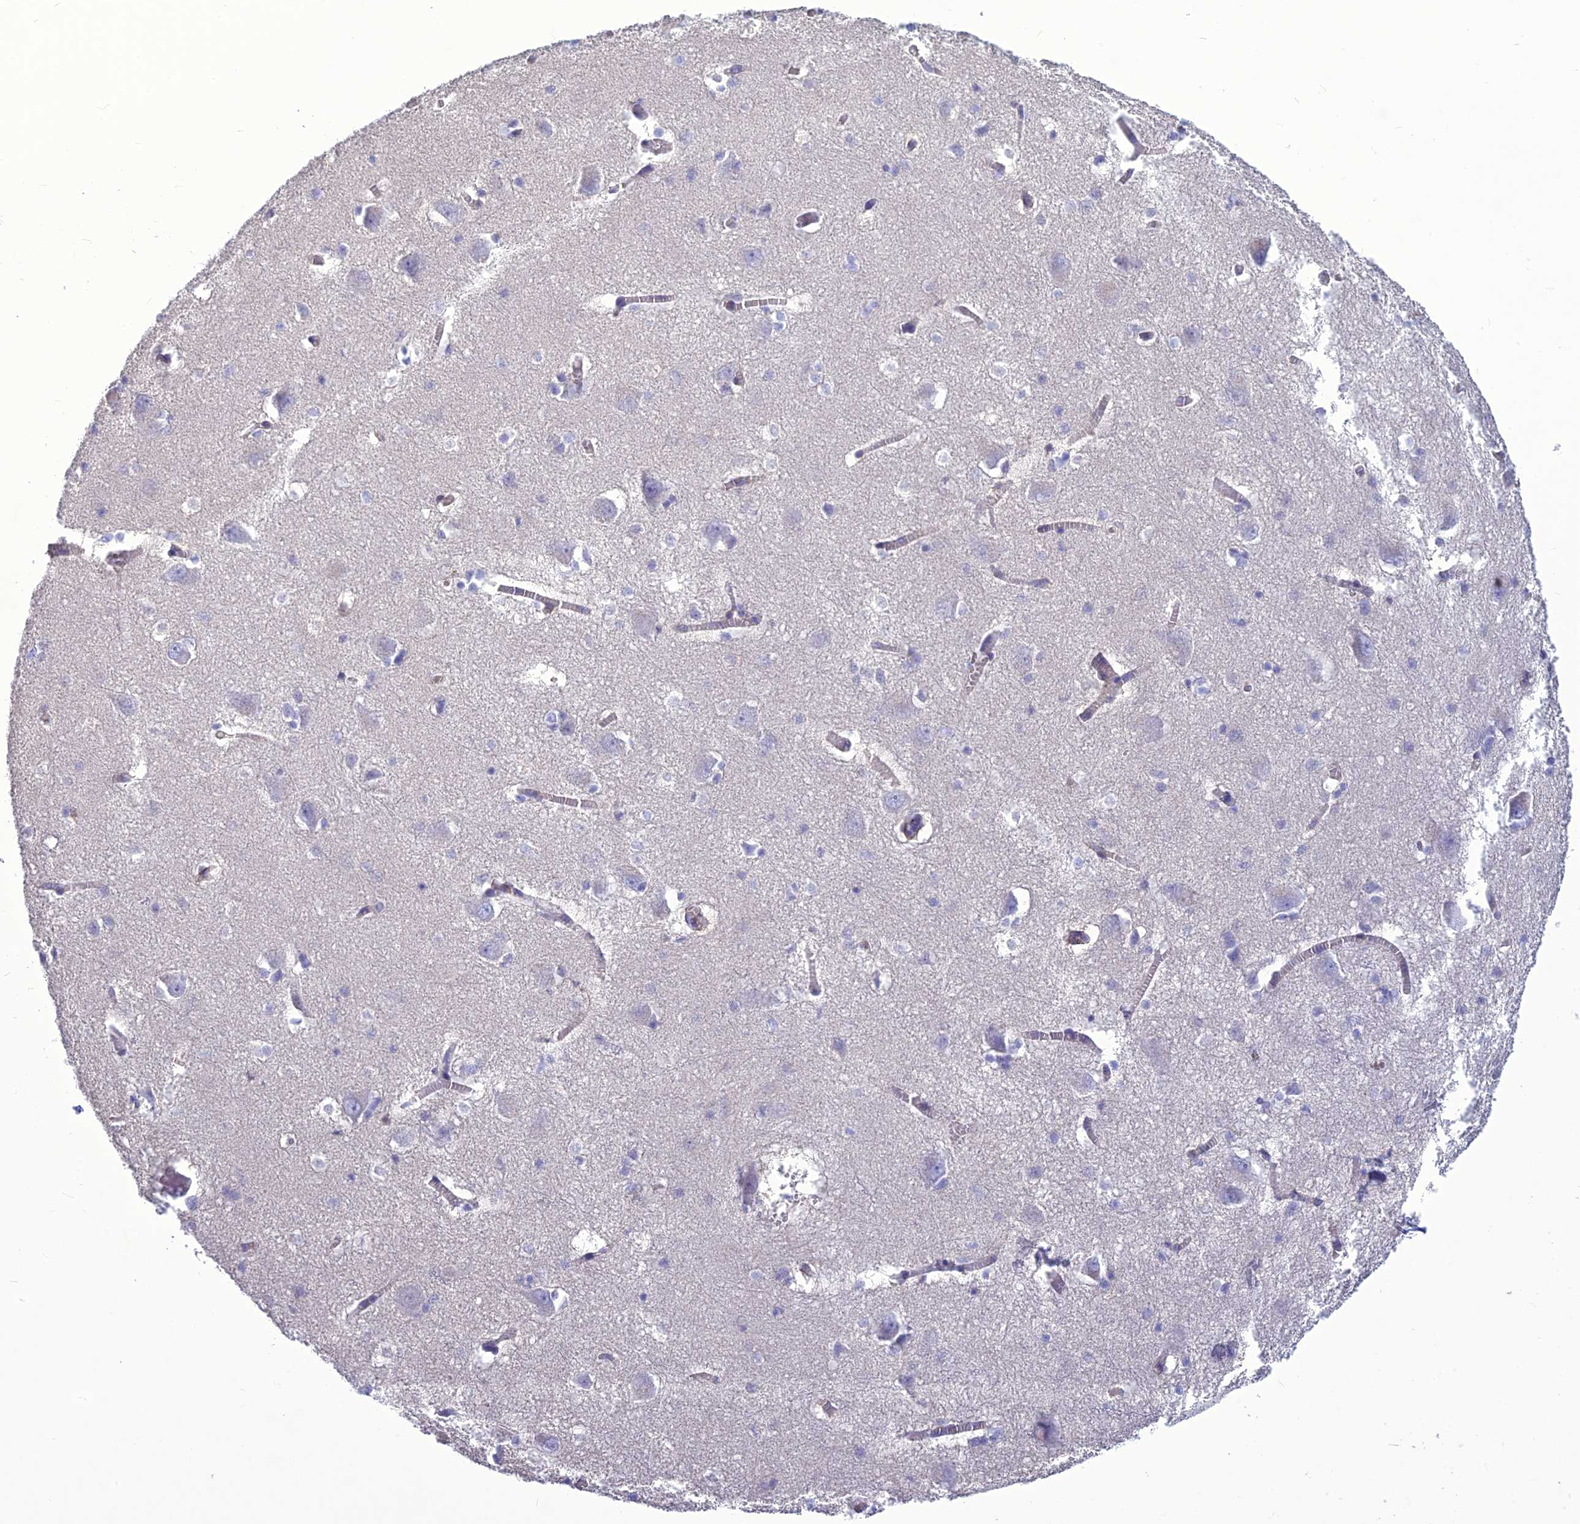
{"staining": {"intensity": "negative", "quantity": "none", "location": "none"}, "tissue": "caudate", "cell_type": "Glial cells", "image_type": "normal", "snomed": [{"axis": "morphology", "description": "Normal tissue, NOS"}, {"axis": "topography", "description": "Lateral ventricle wall"}], "caption": "Immunohistochemistry (IHC) of benign caudate displays no expression in glial cells.", "gene": "NKD1", "patient": {"sex": "male", "age": 37}}